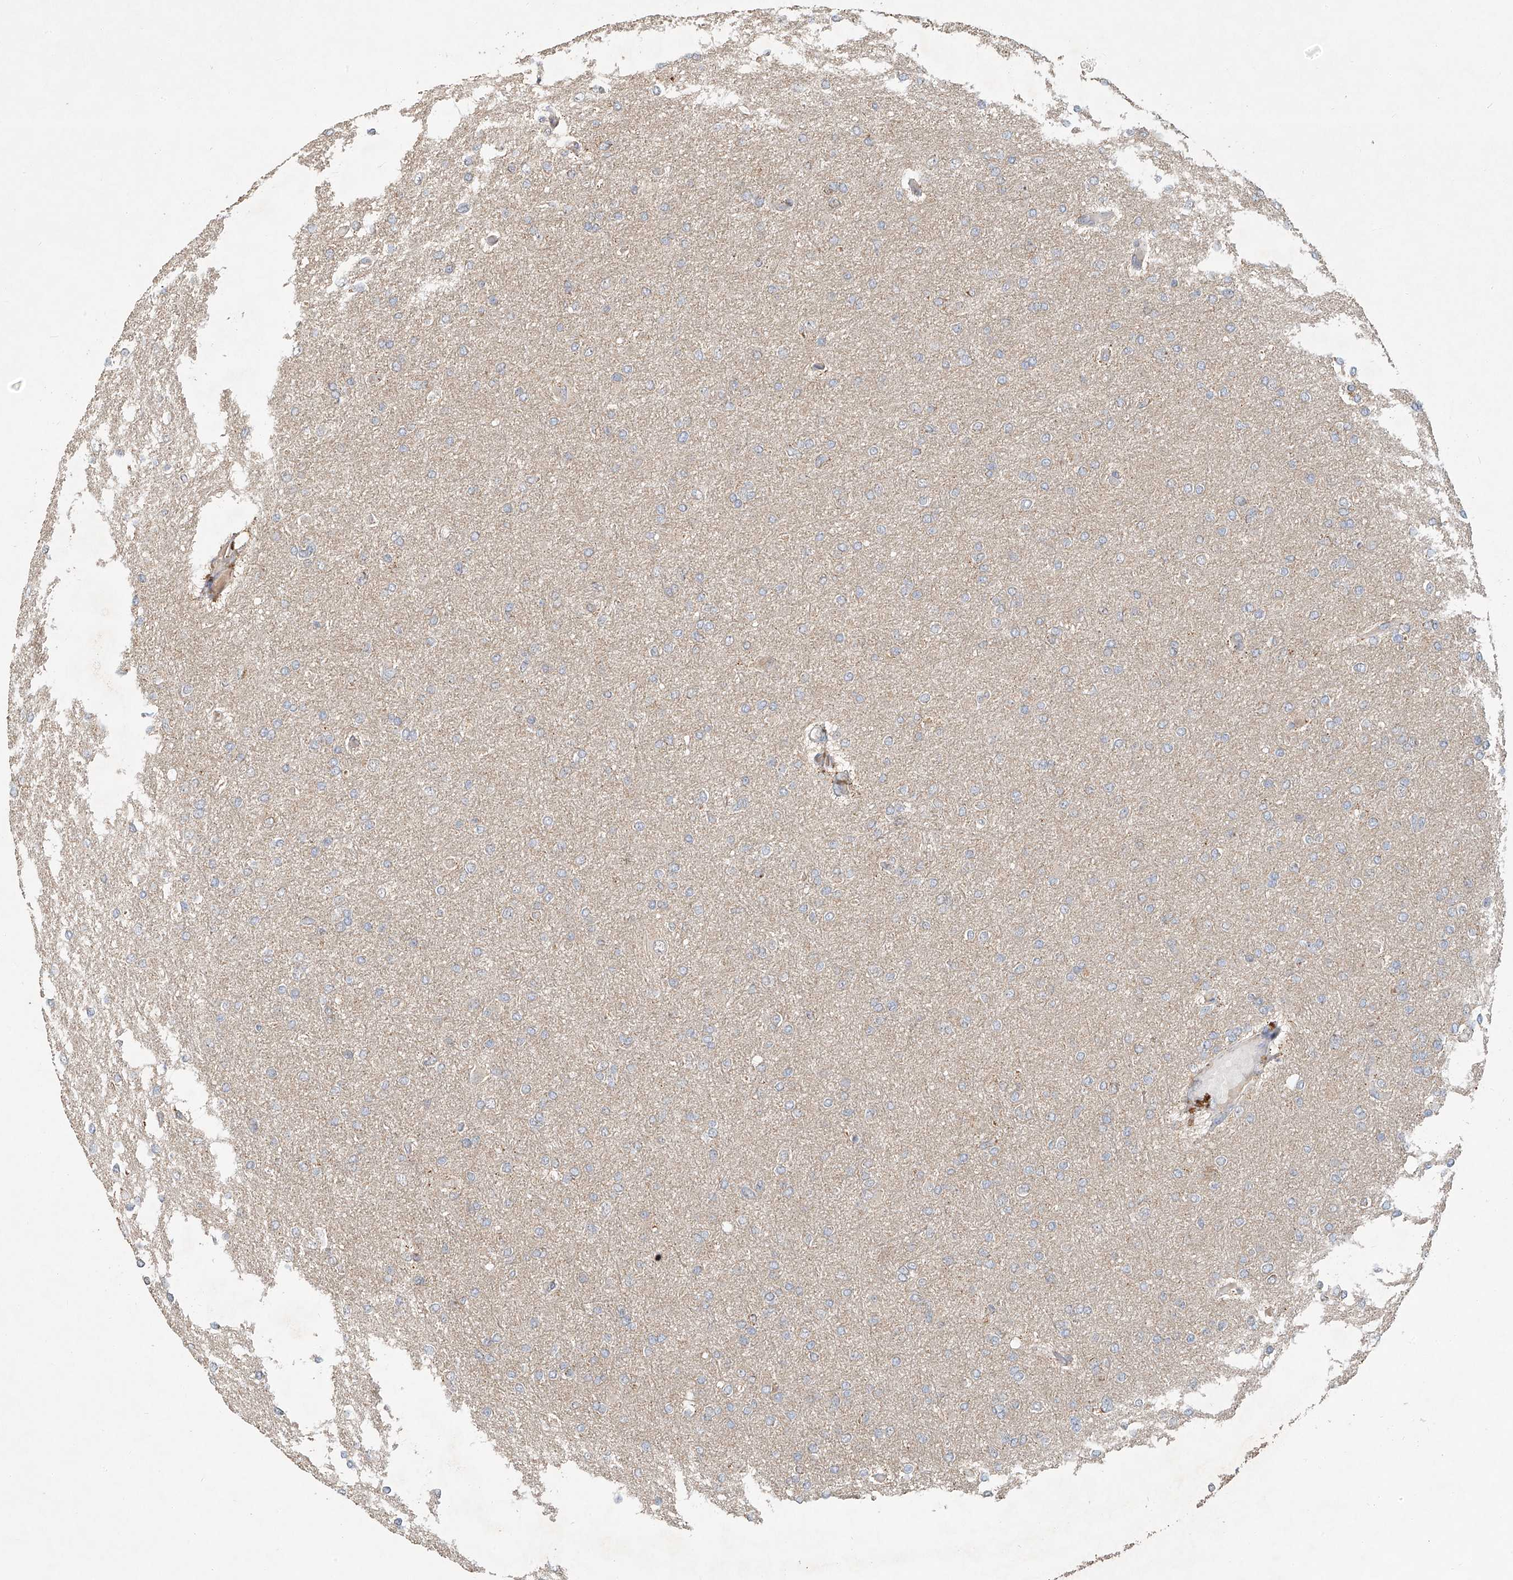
{"staining": {"intensity": "negative", "quantity": "none", "location": "none"}, "tissue": "glioma", "cell_type": "Tumor cells", "image_type": "cancer", "snomed": [{"axis": "morphology", "description": "Glioma, malignant, High grade"}, {"axis": "topography", "description": "Cerebral cortex"}], "caption": "Immunohistochemistry micrograph of neoplastic tissue: glioma stained with DAB (3,3'-diaminobenzidine) reveals no significant protein staining in tumor cells. The staining is performed using DAB brown chromogen with nuclei counter-stained in using hematoxylin.", "gene": "TMEM61", "patient": {"sex": "female", "age": 36}}